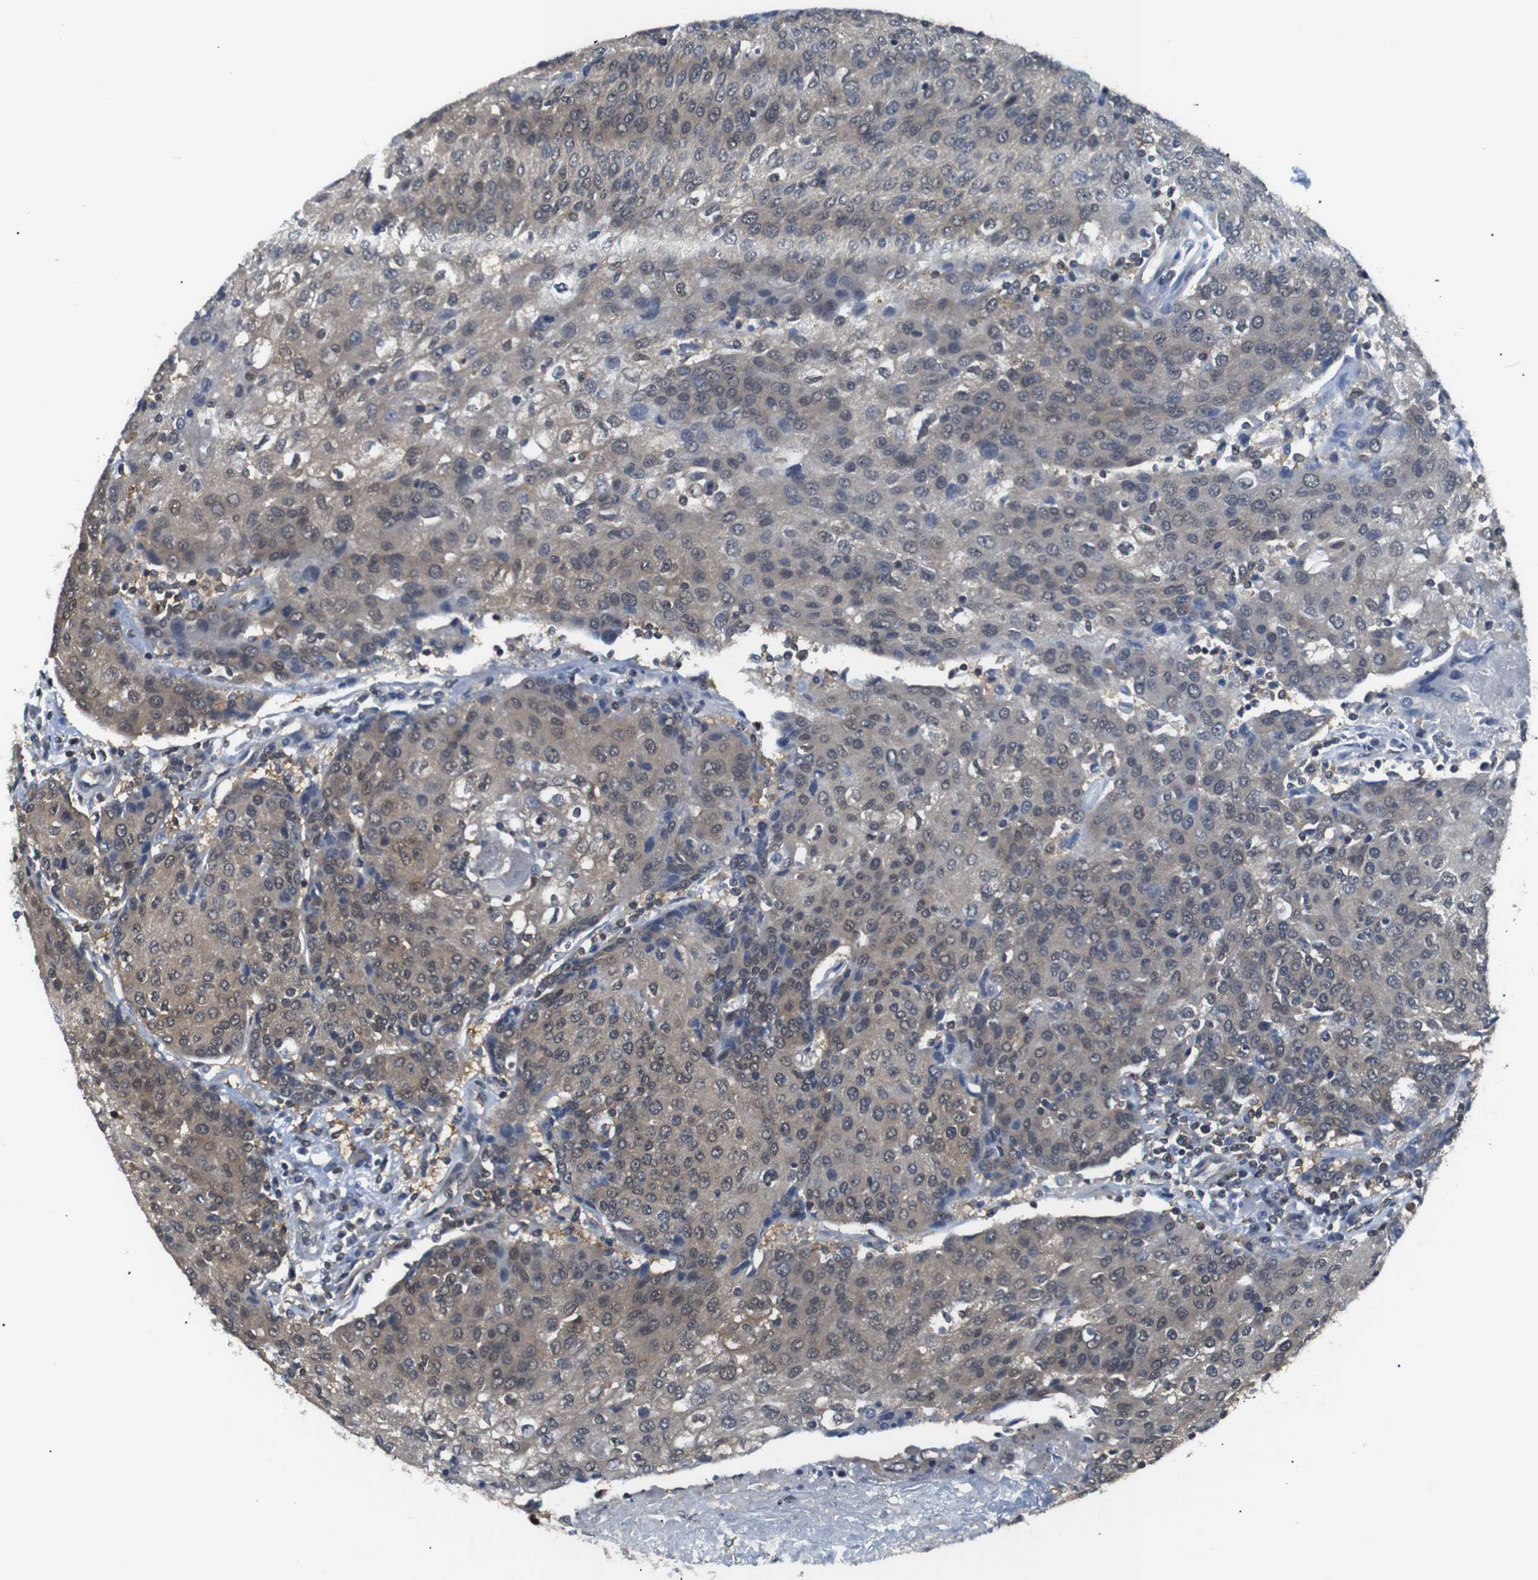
{"staining": {"intensity": "weak", "quantity": "25%-75%", "location": "cytoplasmic/membranous"}, "tissue": "urothelial cancer", "cell_type": "Tumor cells", "image_type": "cancer", "snomed": [{"axis": "morphology", "description": "Urothelial carcinoma, High grade"}, {"axis": "topography", "description": "Urinary bladder"}], "caption": "High-magnification brightfield microscopy of high-grade urothelial carcinoma stained with DAB (brown) and counterstained with hematoxylin (blue). tumor cells exhibit weak cytoplasmic/membranous expression is identified in about25%-75% of cells. (Brightfield microscopy of DAB IHC at high magnification).", "gene": "UBXN1", "patient": {"sex": "female", "age": 85}}